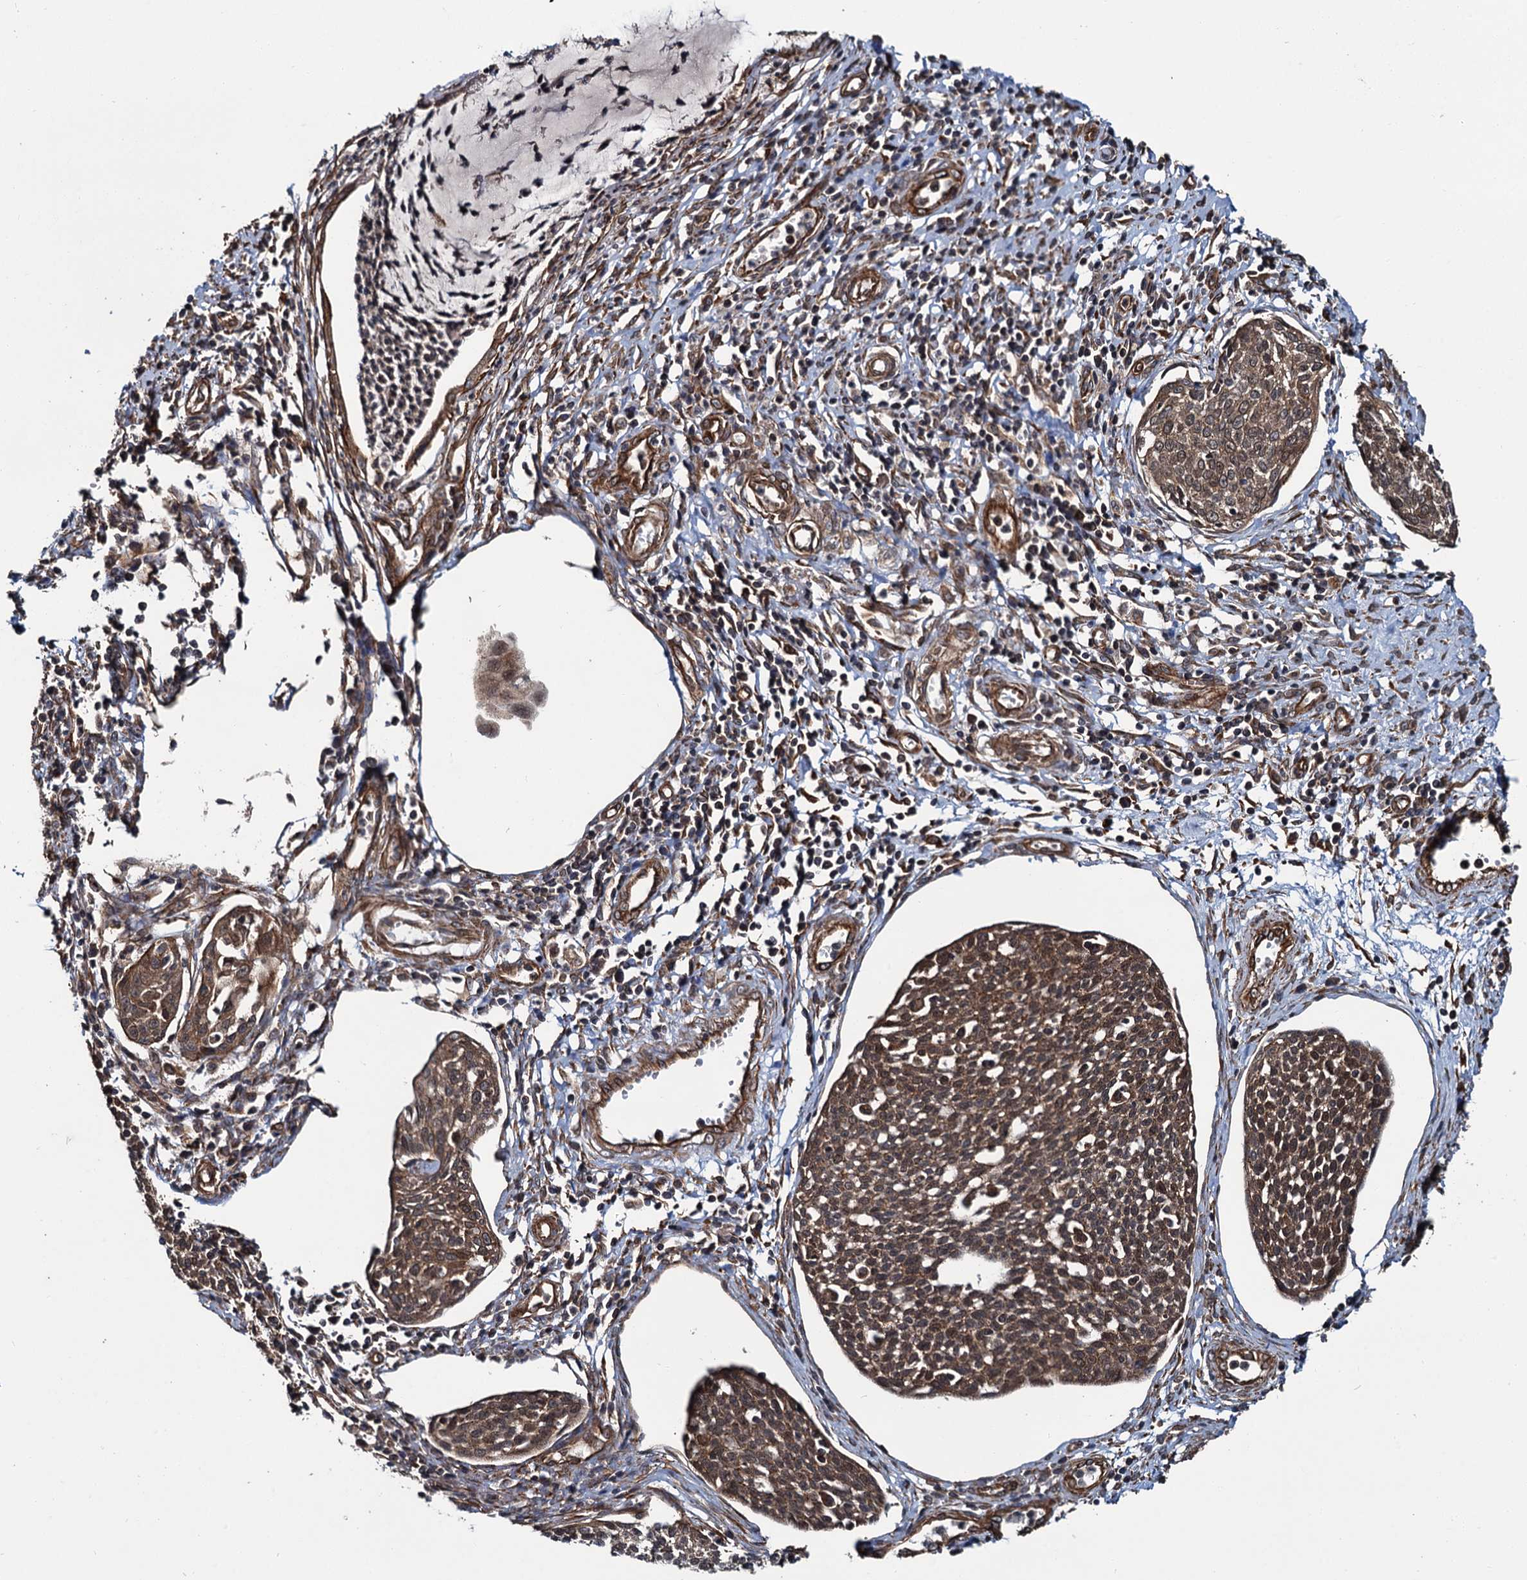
{"staining": {"intensity": "moderate", "quantity": ">75%", "location": "cytoplasmic/membranous"}, "tissue": "cervical cancer", "cell_type": "Tumor cells", "image_type": "cancer", "snomed": [{"axis": "morphology", "description": "Squamous cell carcinoma, NOS"}, {"axis": "topography", "description": "Cervix"}], "caption": "Protein staining reveals moderate cytoplasmic/membranous positivity in about >75% of tumor cells in squamous cell carcinoma (cervical).", "gene": "ZFYVE19", "patient": {"sex": "female", "age": 34}}